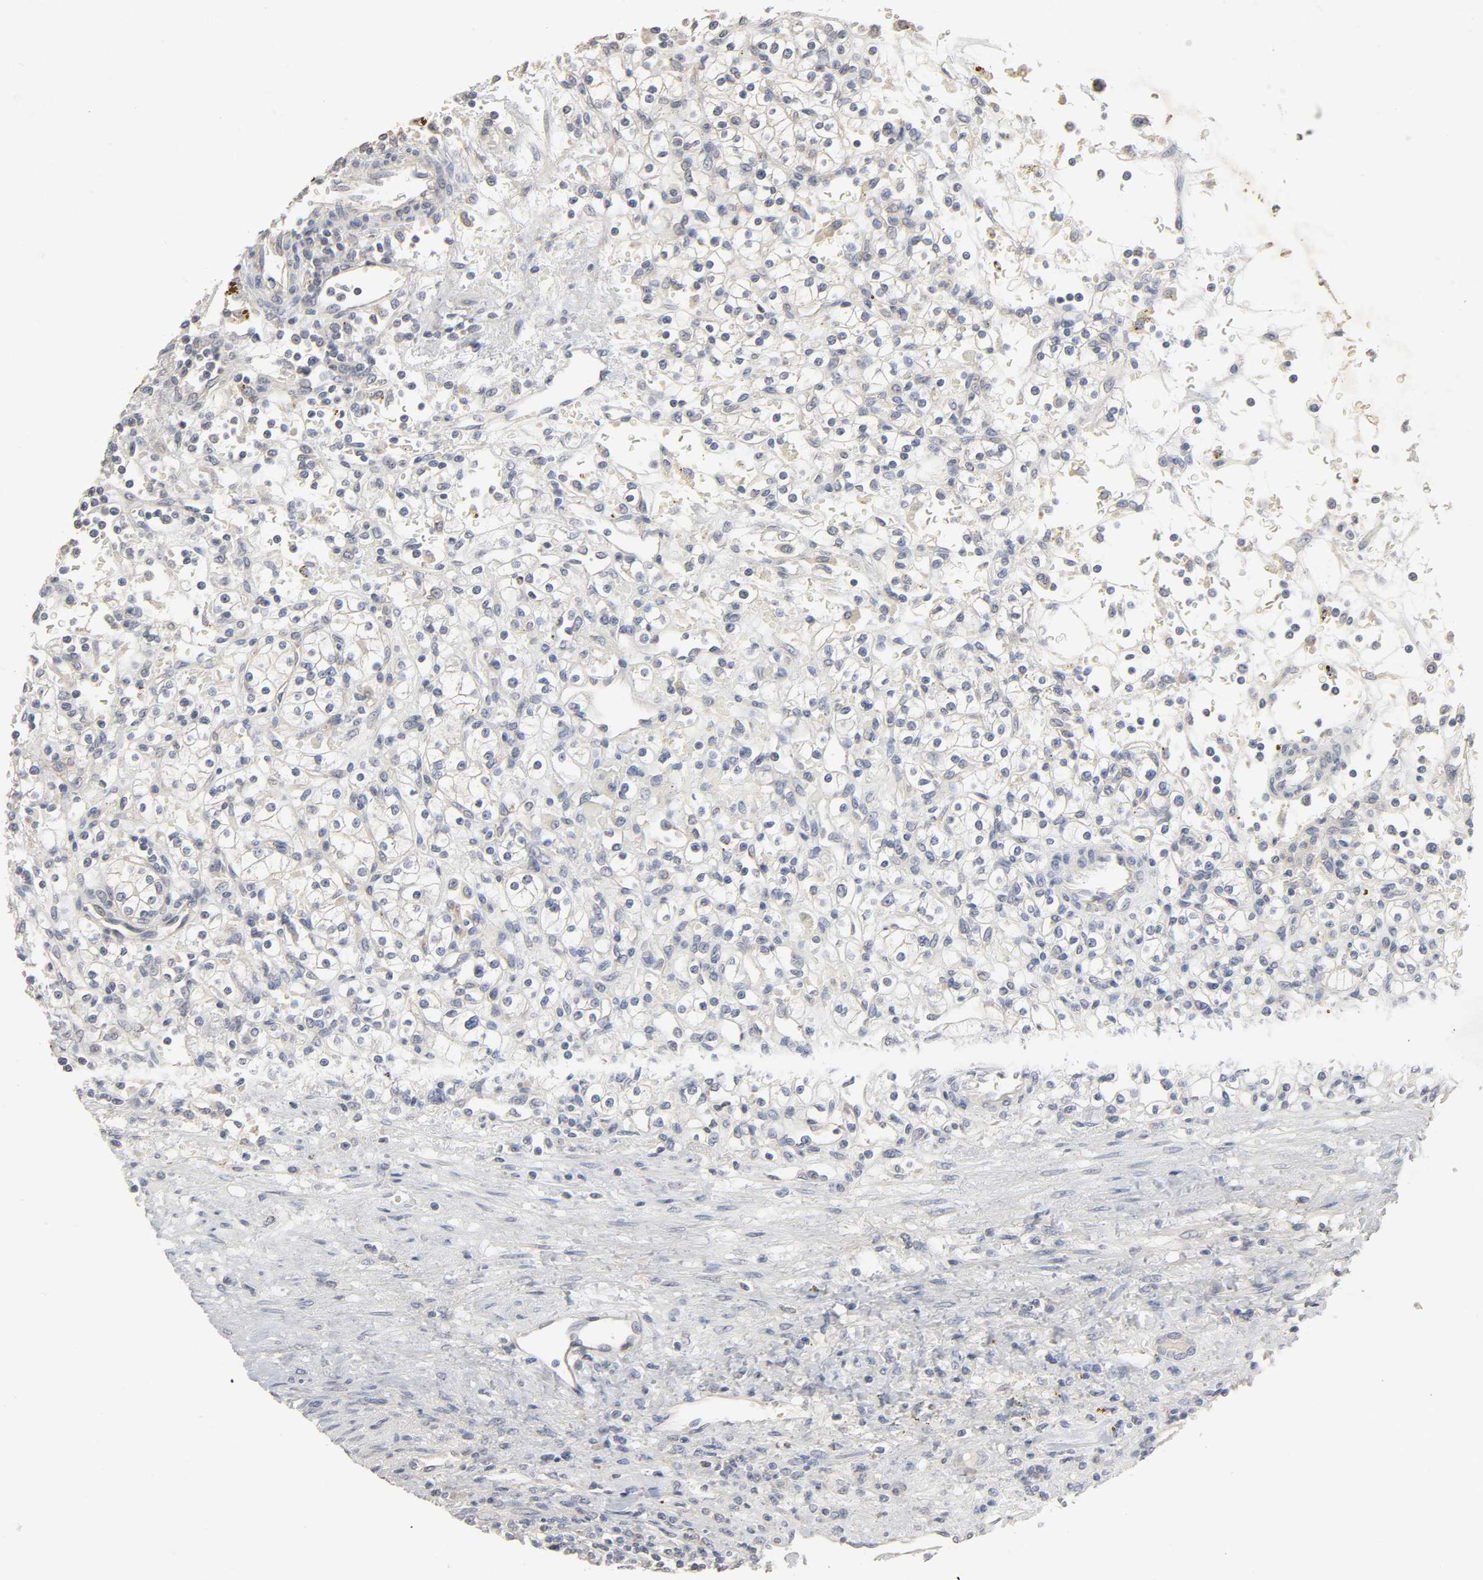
{"staining": {"intensity": "negative", "quantity": "none", "location": "none"}, "tissue": "renal cancer", "cell_type": "Tumor cells", "image_type": "cancer", "snomed": [{"axis": "morphology", "description": "Normal tissue, NOS"}, {"axis": "morphology", "description": "Adenocarcinoma, NOS"}, {"axis": "topography", "description": "Kidney"}], "caption": "Renal cancer (adenocarcinoma) stained for a protein using immunohistochemistry exhibits no staining tumor cells.", "gene": "SLC10A2", "patient": {"sex": "female", "age": 55}}